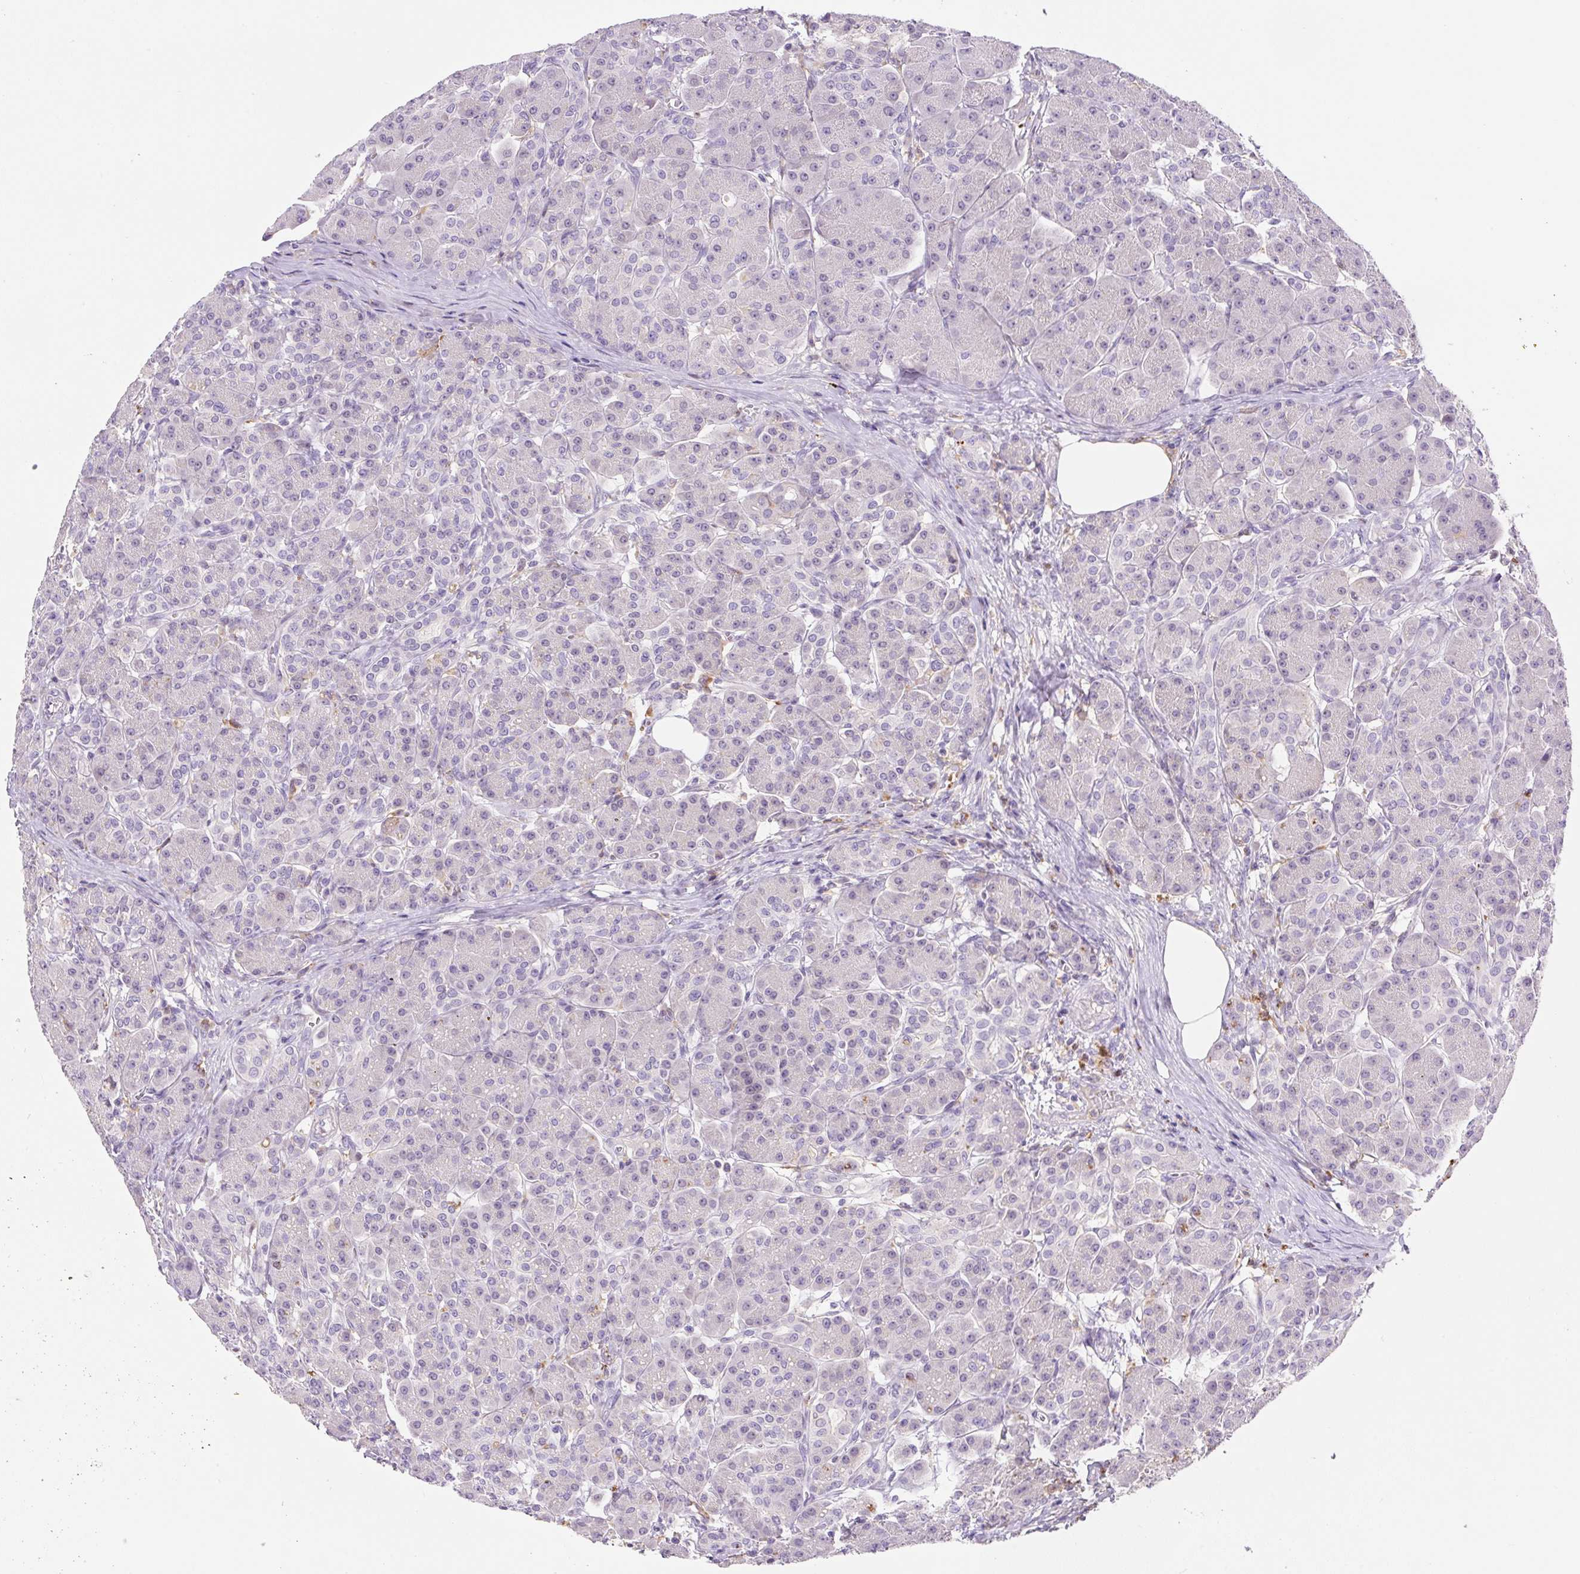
{"staining": {"intensity": "negative", "quantity": "none", "location": "none"}, "tissue": "pancreas", "cell_type": "Exocrine glandular cells", "image_type": "normal", "snomed": [{"axis": "morphology", "description": "Normal tissue, NOS"}, {"axis": "topography", "description": "Pancreas"}], "caption": "Immunohistochemistry (IHC) histopathology image of normal pancreas: human pancreas stained with DAB exhibits no significant protein expression in exocrine glandular cells.", "gene": "TDRD15", "patient": {"sex": "male", "age": 63}}